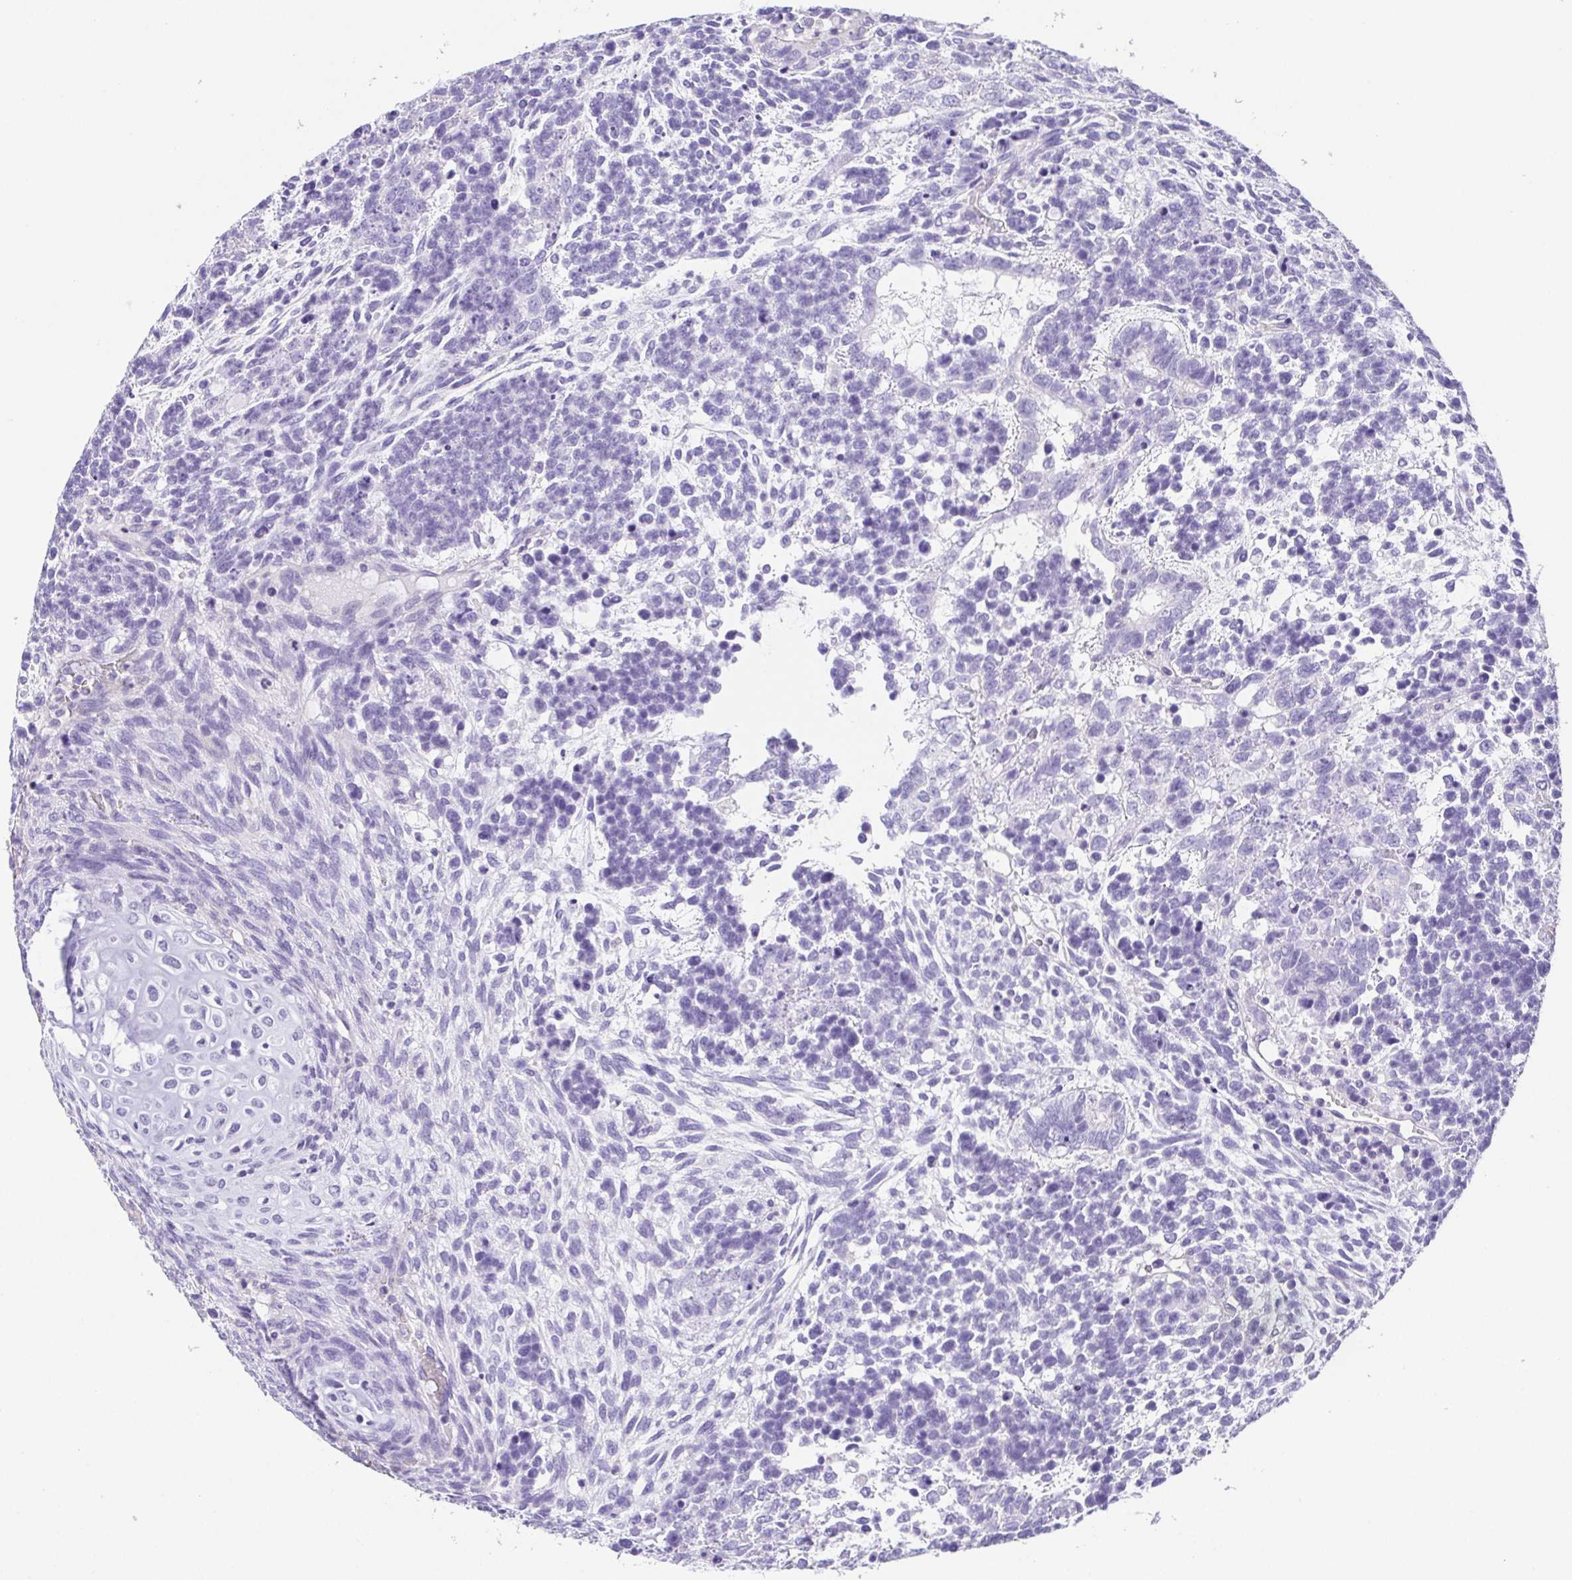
{"staining": {"intensity": "negative", "quantity": "none", "location": "none"}, "tissue": "testis cancer", "cell_type": "Tumor cells", "image_type": "cancer", "snomed": [{"axis": "morphology", "description": "Carcinoma, Embryonal, NOS"}, {"axis": "topography", "description": "Testis"}], "caption": "High power microscopy photomicrograph of an immunohistochemistry (IHC) histopathology image of testis cancer, revealing no significant expression in tumor cells.", "gene": "MYL6", "patient": {"sex": "male", "age": 23}}